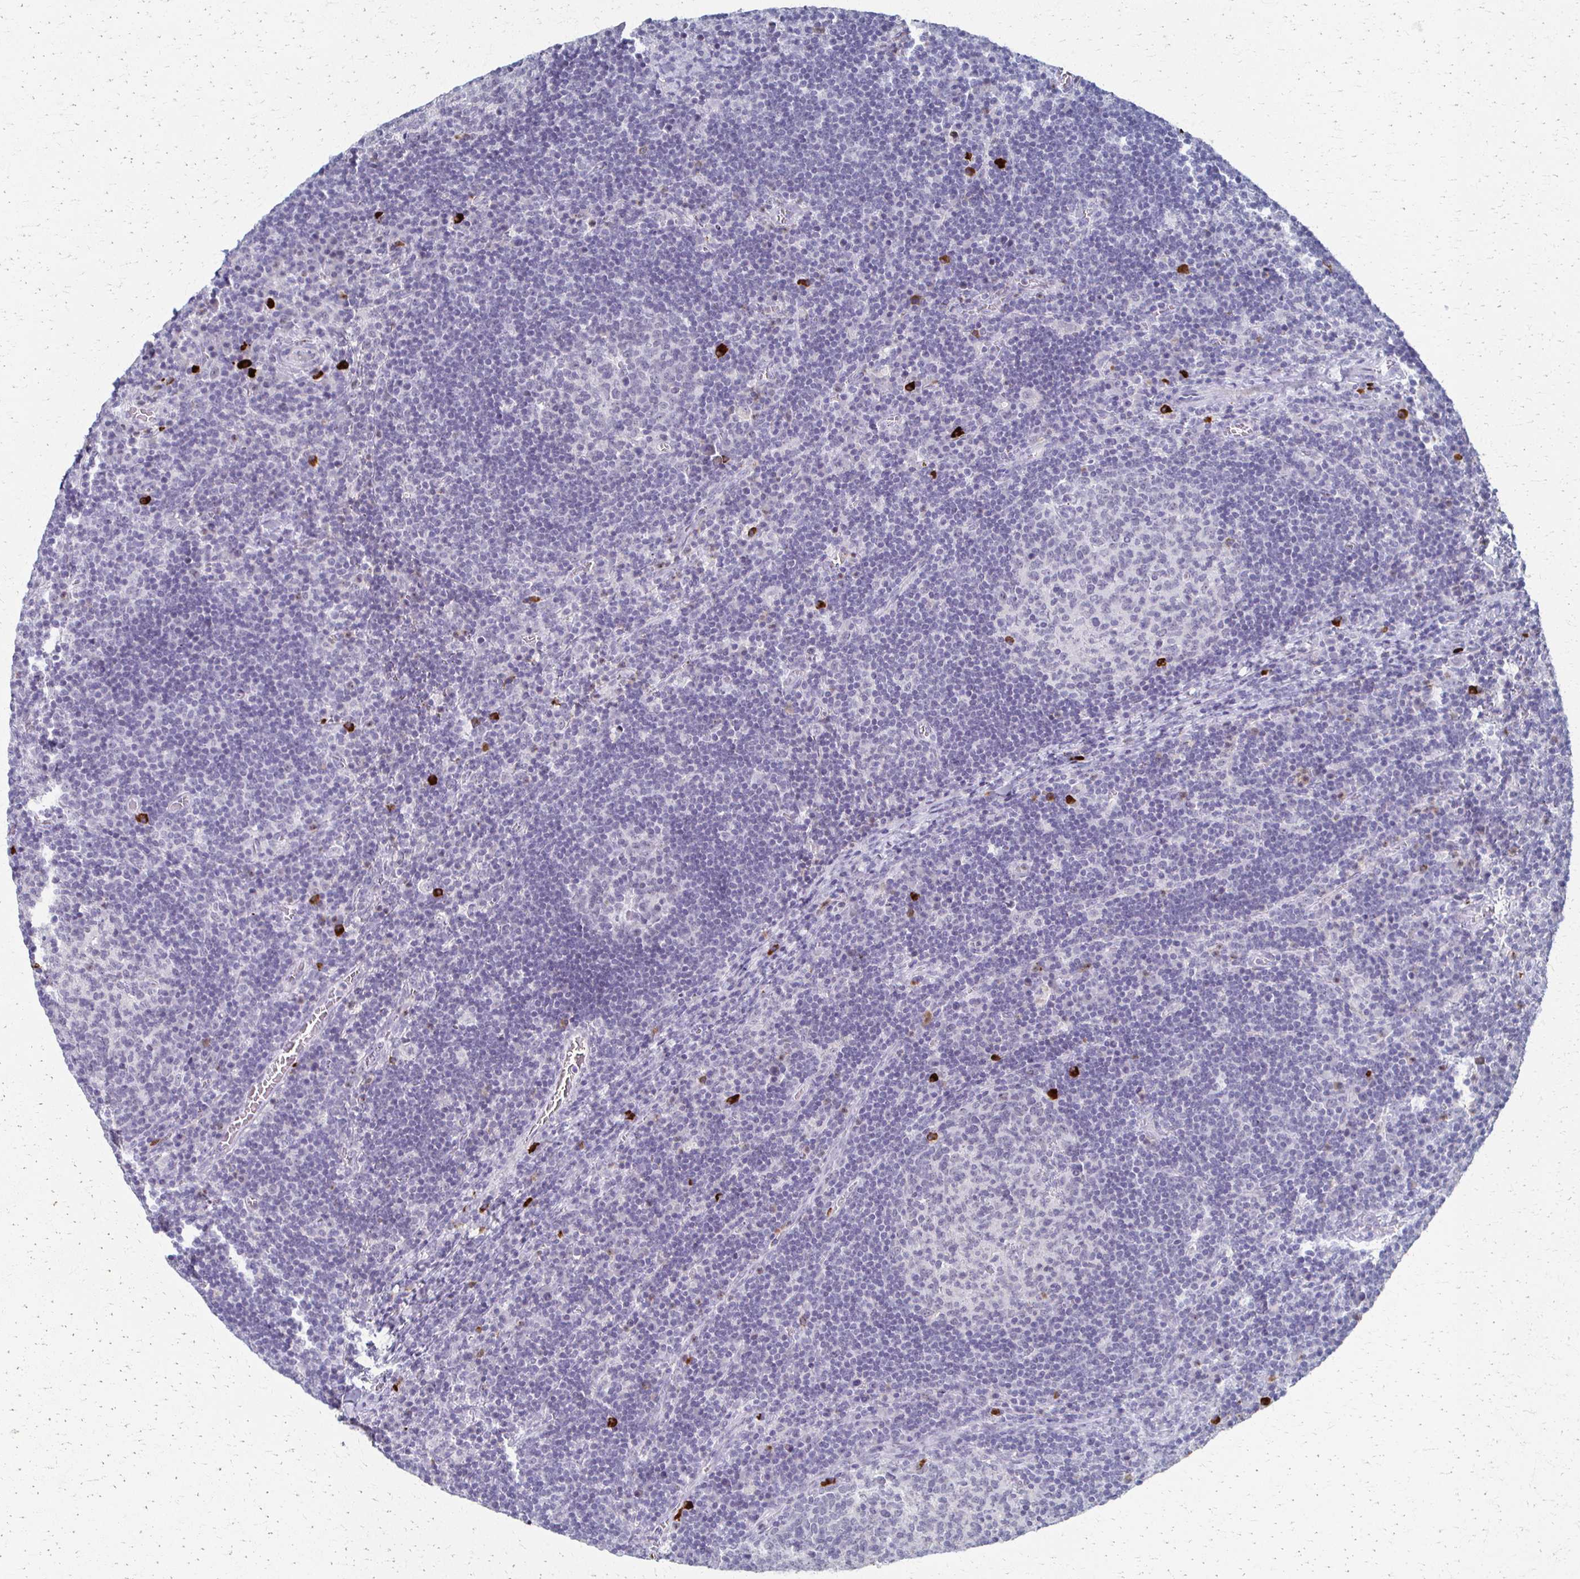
{"staining": {"intensity": "negative", "quantity": "none", "location": "none"}, "tissue": "lymph node", "cell_type": "Germinal center cells", "image_type": "normal", "snomed": [{"axis": "morphology", "description": "Normal tissue, NOS"}, {"axis": "topography", "description": "Lymph node"}], "caption": "Immunohistochemical staining of unremarkable lymph node shows no significant positivity in germinal center cells.", "gene": "CXCR2", "patient": {"sex": "male", "age": 67}}